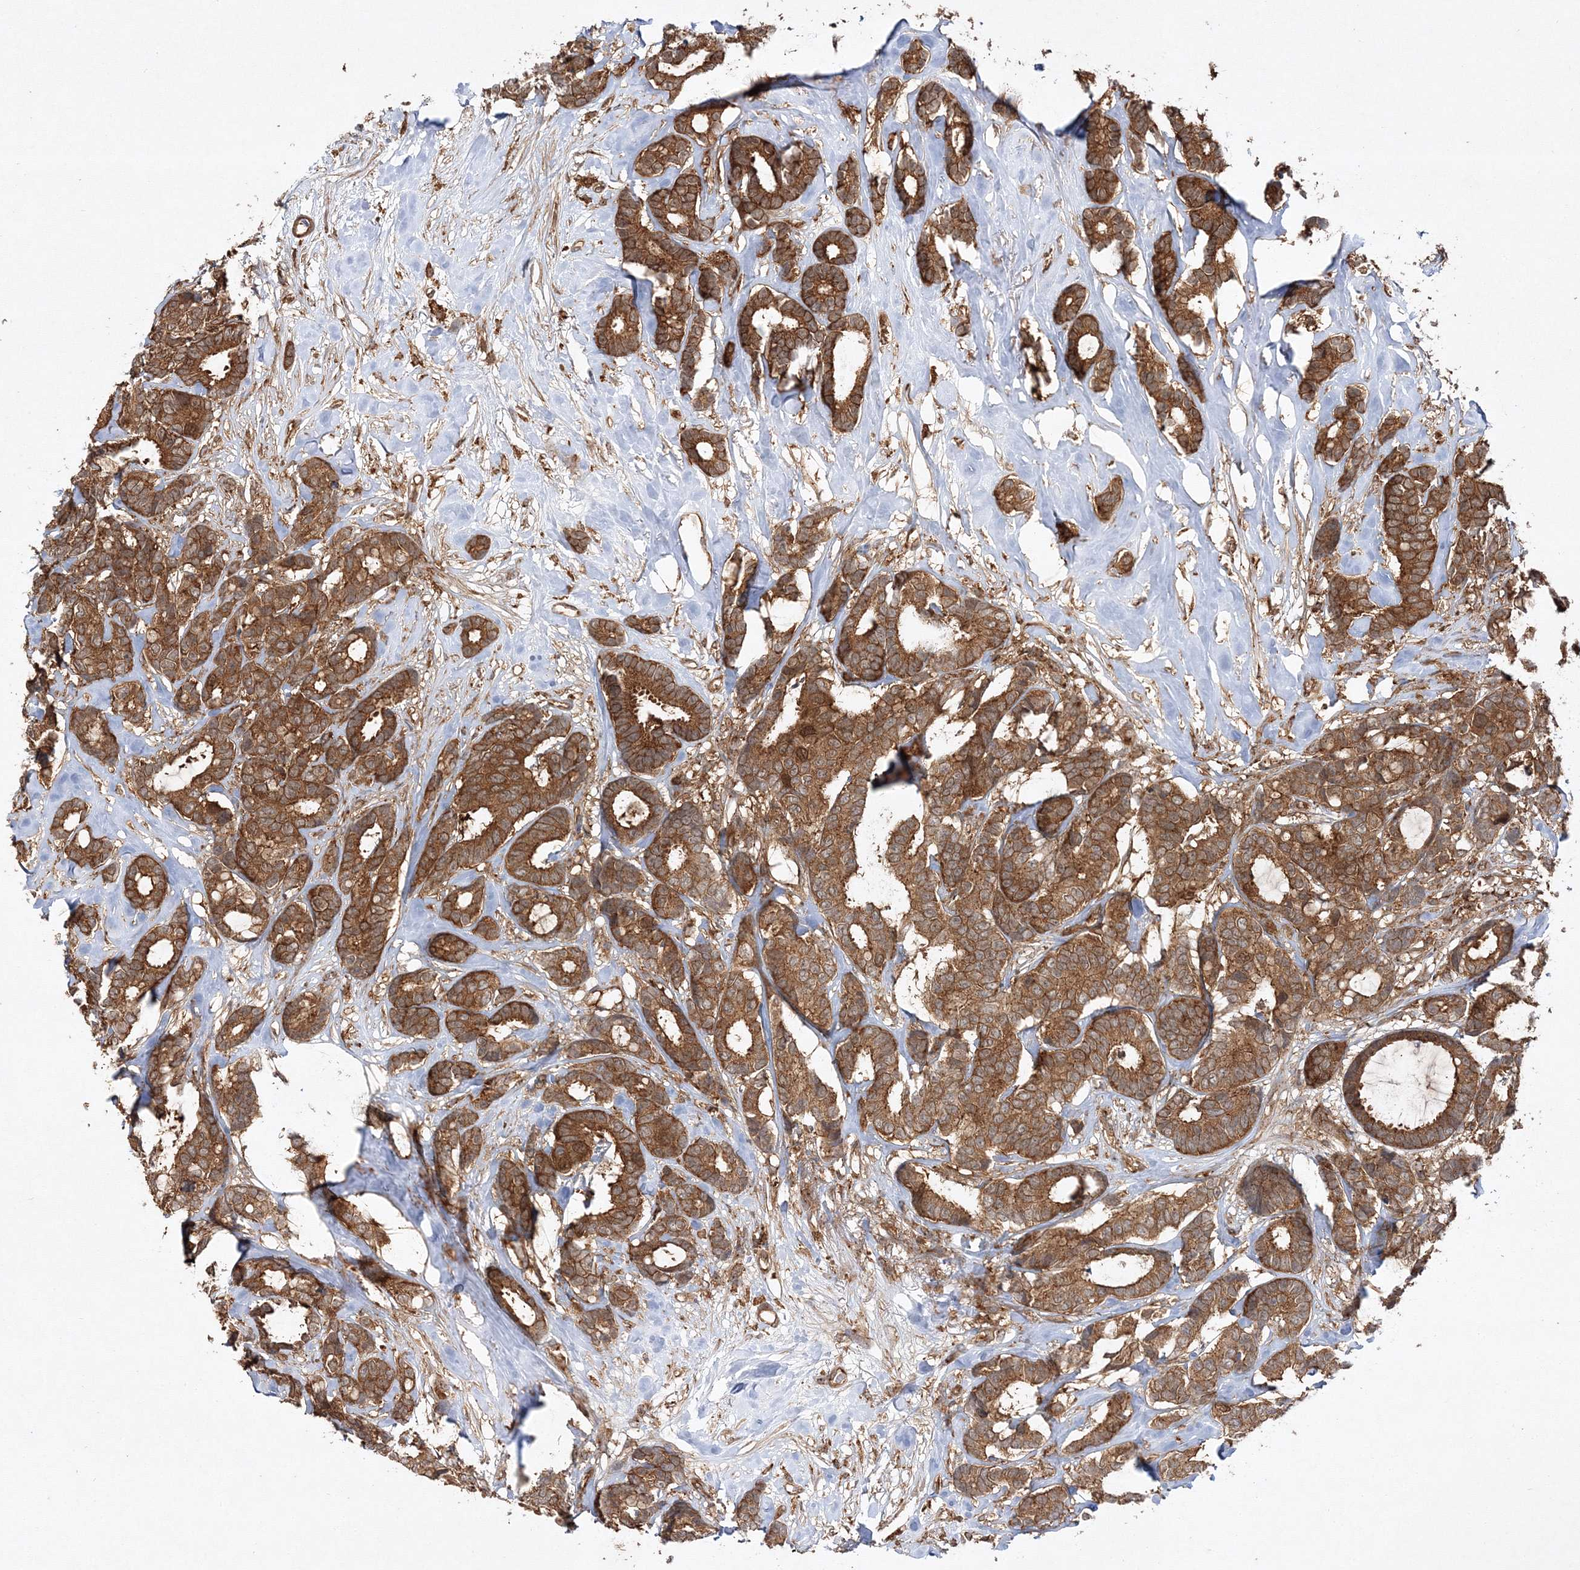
{"staining": {"intensity": "strong", "quantity": ">75%", "location": "cytoplasmic/membranous"}, "tissue": "breast cancer", "cell_type": "Tumor cells", "image_type": "cancer", "snomed": [{"axis": "morphology", "description": "Duct carcinoma"}, {"axis": "topography", "description": "Breast"}], "caption": "Immunohistochemistry of breast invasive ductal carcinoma exhibits high levels of strong cytoplasmic/membranous expression in about >75% of tumor cells. Immunohistochemistry (ihc) stains the protein of interest in brown and the nuclei are stained blue.", "gene": "WDR37", "patient": {"sex": "female", "age": 87}}